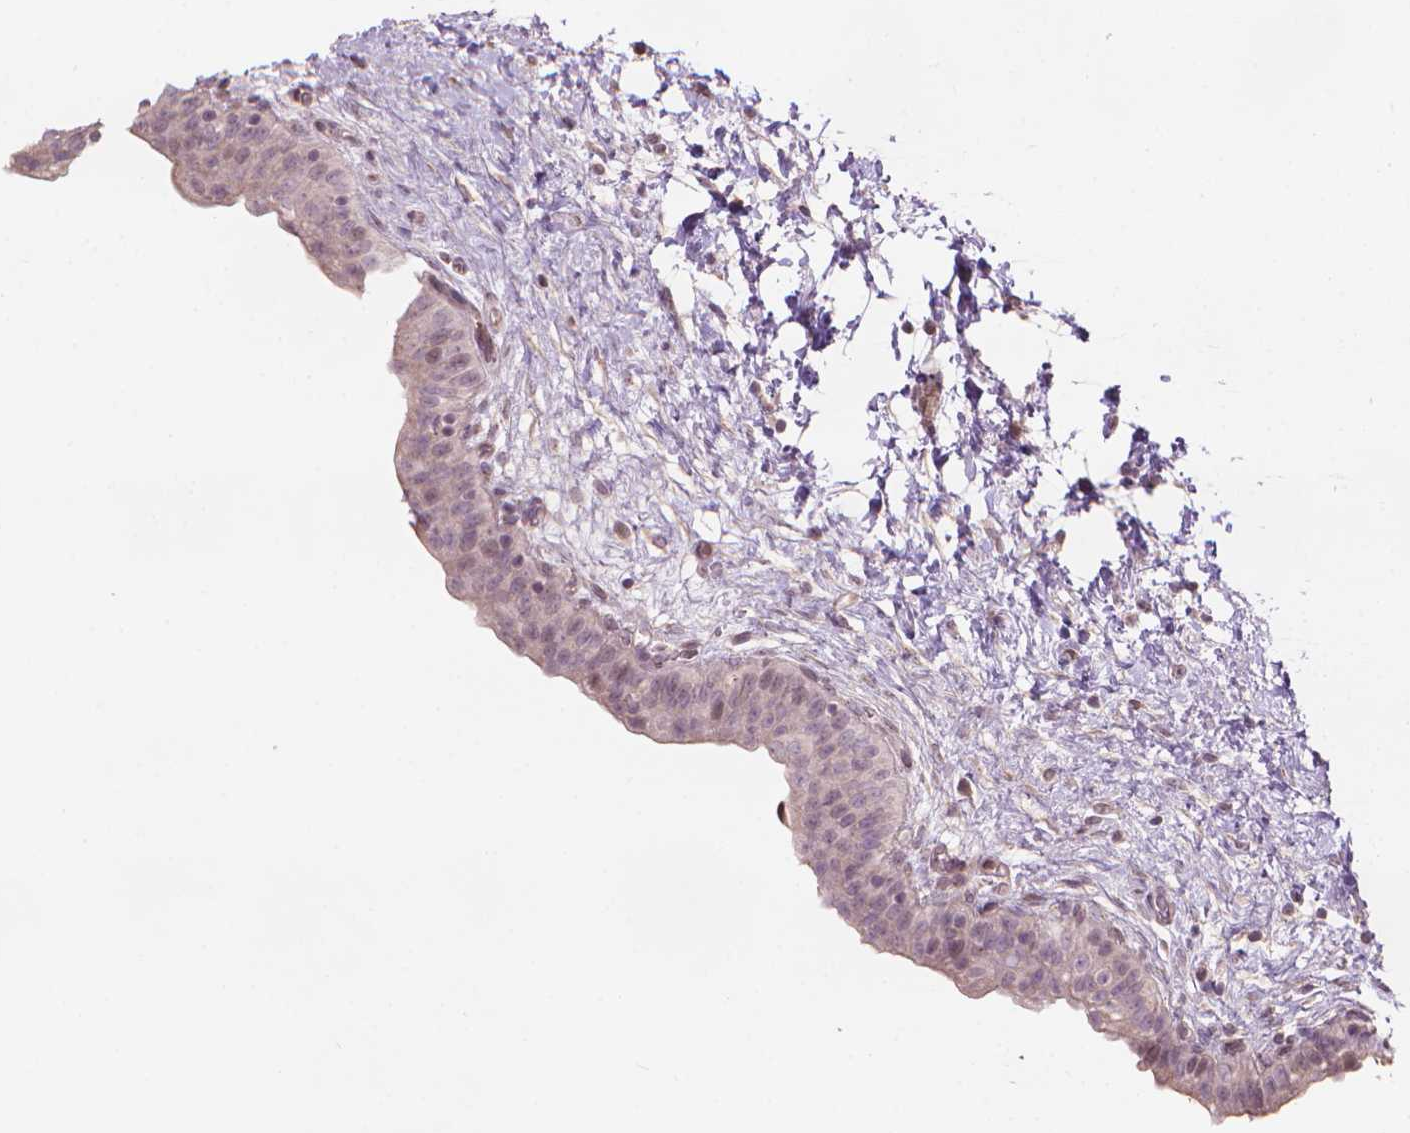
{"staining": {"intensity": "negative", "quantity": "none", "location": "none"}, "tissue": "urinary bladder", "cell_type": "Urothelial cells", "image_type": "normal", "snomed": [{"axis": "morphology", "description": "Normal tissue, NOS"}, {"axis": "topography", "description": "Urinary bladder"}], "caption": "An immunohistochemistry (IHC) photomicrograph of benign urinary bladder is shown. There is no staining in urothelial cells of urinary bladder. Nuclei are stained in blue.", "gene": "IFFO1", "patient": {"sex": "male", "age": 69}}